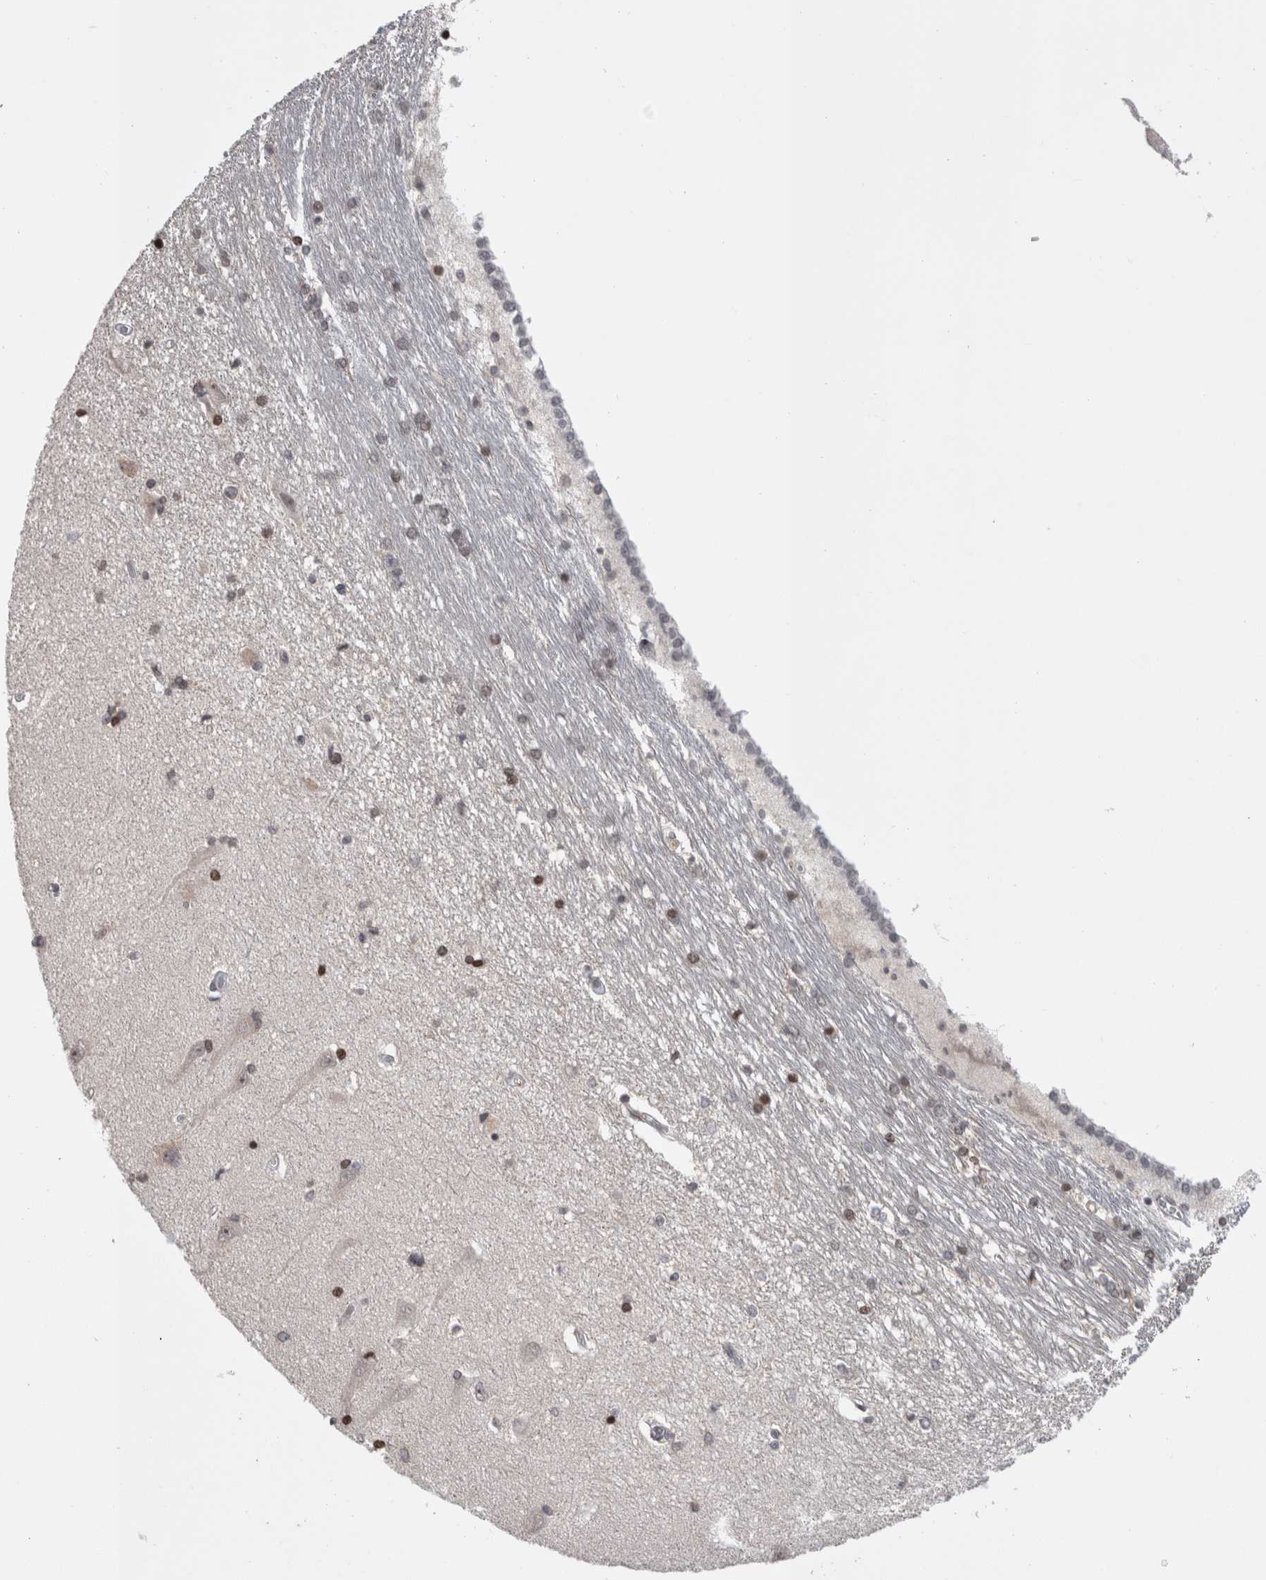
{"staining": {"intensity": "moderate", "quantity": "25%-75%", "location": "nuclear"}, "tissue": "hippocampus", "cell_type": "Glial cells", "image_type": "normal", "snomed": [{"axis": "morphology", "description": "Normal tissue, NOS"}, {"axis": "topography", "description": "Hippocampus"}], "caption": "Benign hippocampus displays moderate nuclear positivity in approximately 25%-75% of glial cells, visualized by immunohistochemistry.", "gene": "ZSCAN21", "patient": {"sex": "male", "age": 45}}